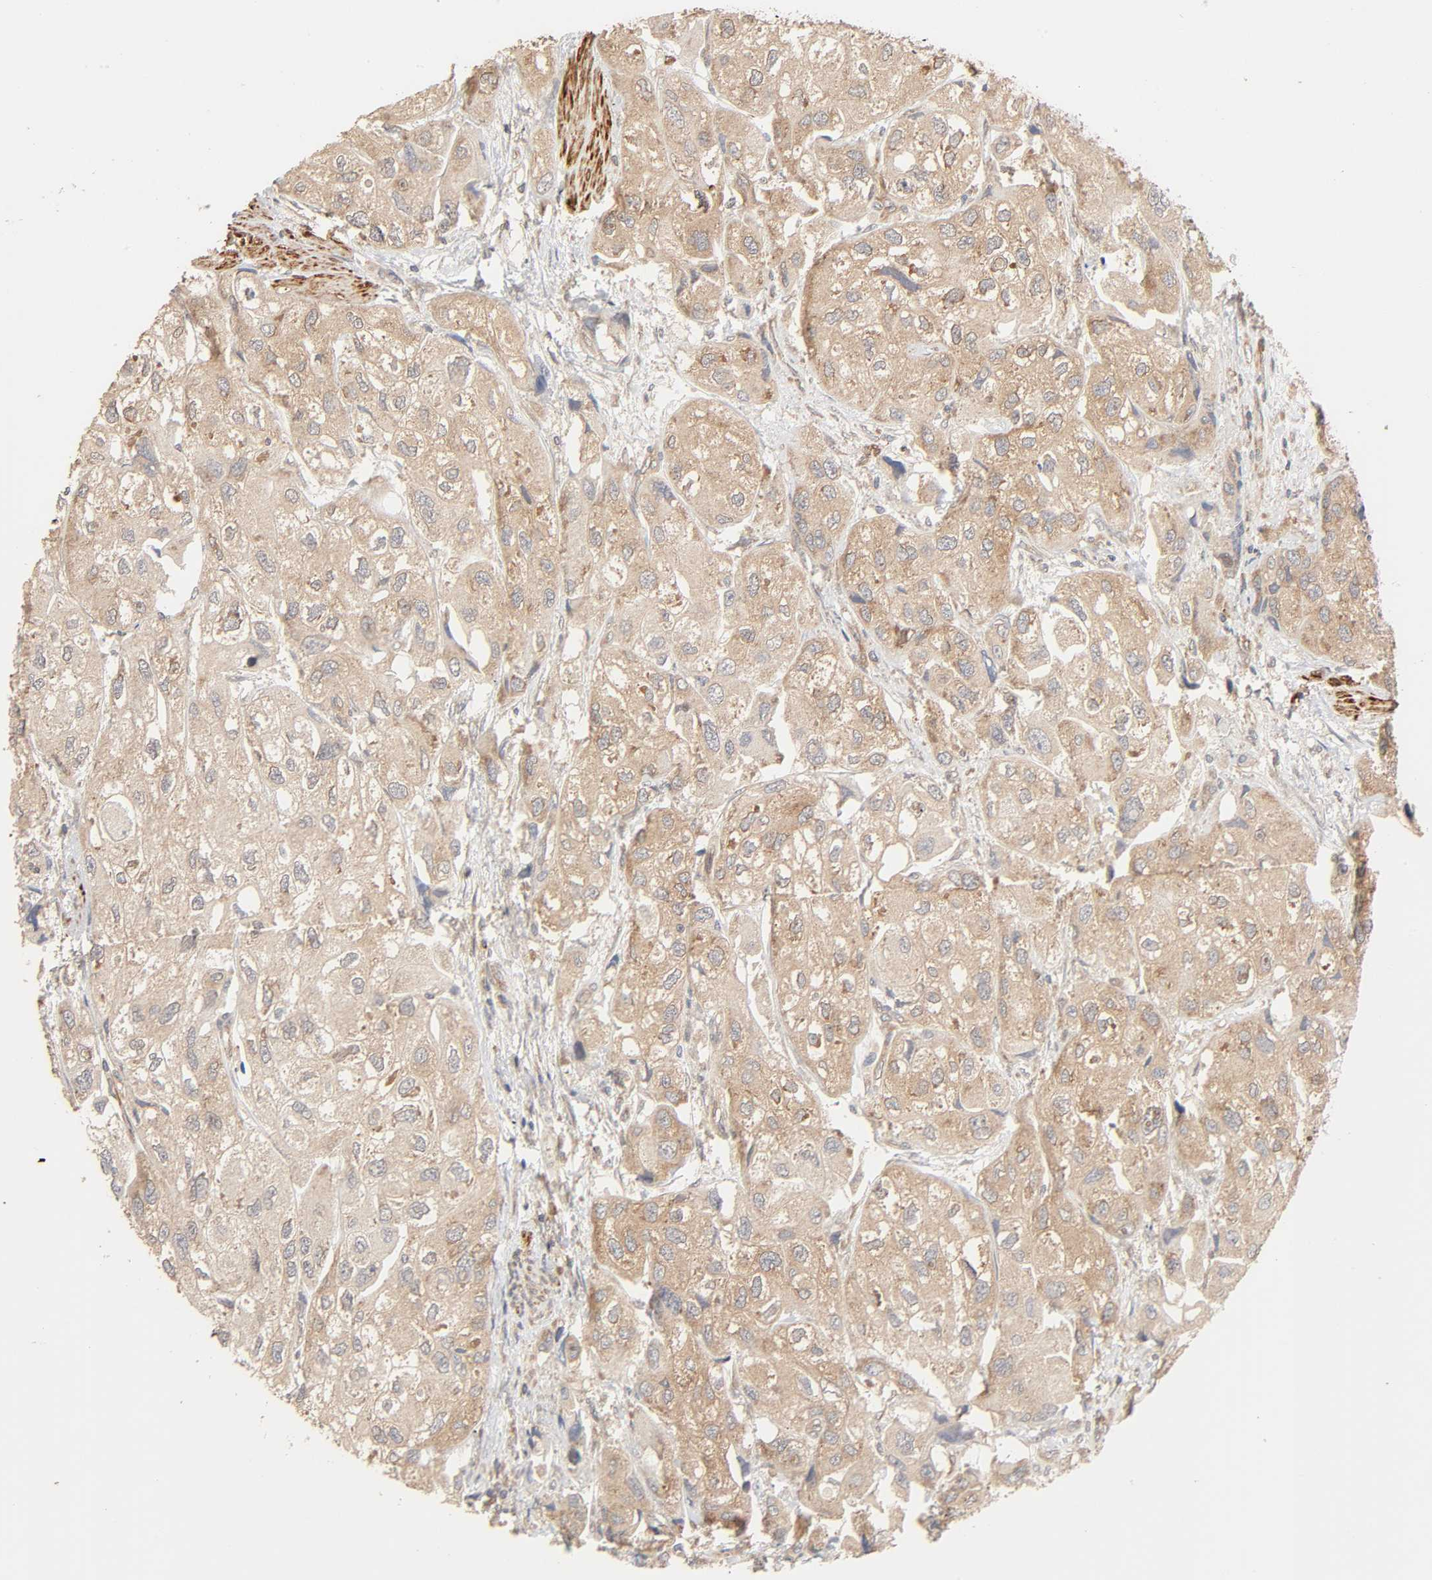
{"staining": {"intensity": "moderate", "quantity": ">75%", "location": "cytoplasmic/membranous"}, "tissue": "urothelial cancer", "cell_type": "Tumor cells", "image_type": "cancer", "snomed": [{"axis": "morphology", "description": "Urothelial carcinoma, High grade"}, {"axis": "topography", "description": "Urinary bladder"}], "caption": "This photomicrograph shows urothelial cancer stained with IHC to label a protein in brown. The cytoplasmic/membranous of tumor cells show moderate positivity for the protein. Nuclei are counter-stained blue.", "gene": "NEMF", "patient": {"sex": "female", "age": 64}}